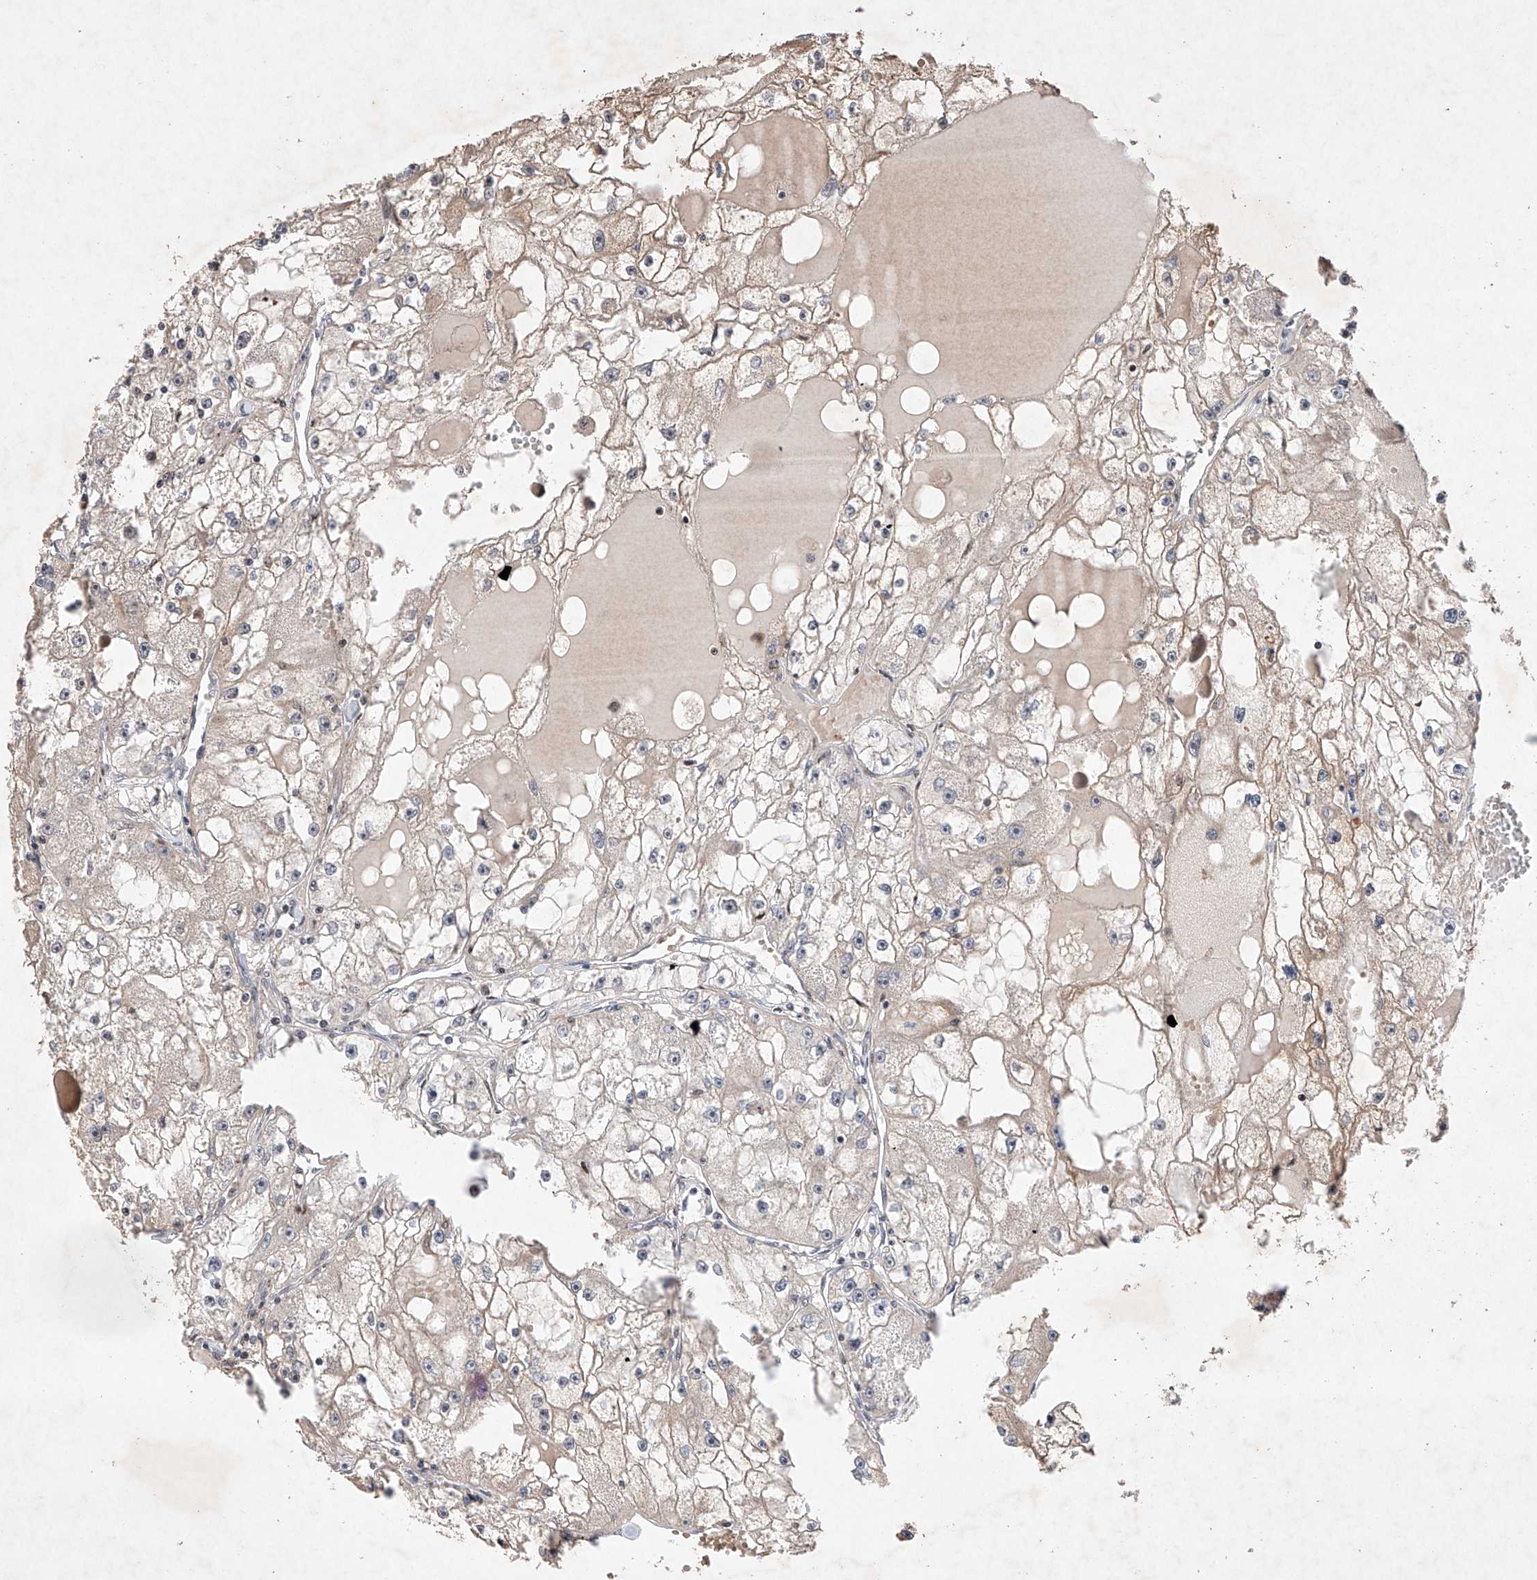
{"staining": {"intensity": "negative", "quantity": "none", "location": "none"}, "tissue": "renal cancer", "cell_type": "Tumor cells", "image_type": "cancer", "snomed": [{"axis": "morphology", "description": "Adenocarcinoma, NOS"}, {"axis": "topography", "description": "Kidney"}], "caption": "IHC of human renal adenocarcinoma demonstrates no positivity in tumor cells.", "gene": "AFG1L", "patient": {"sex": "male", "age": 56}}